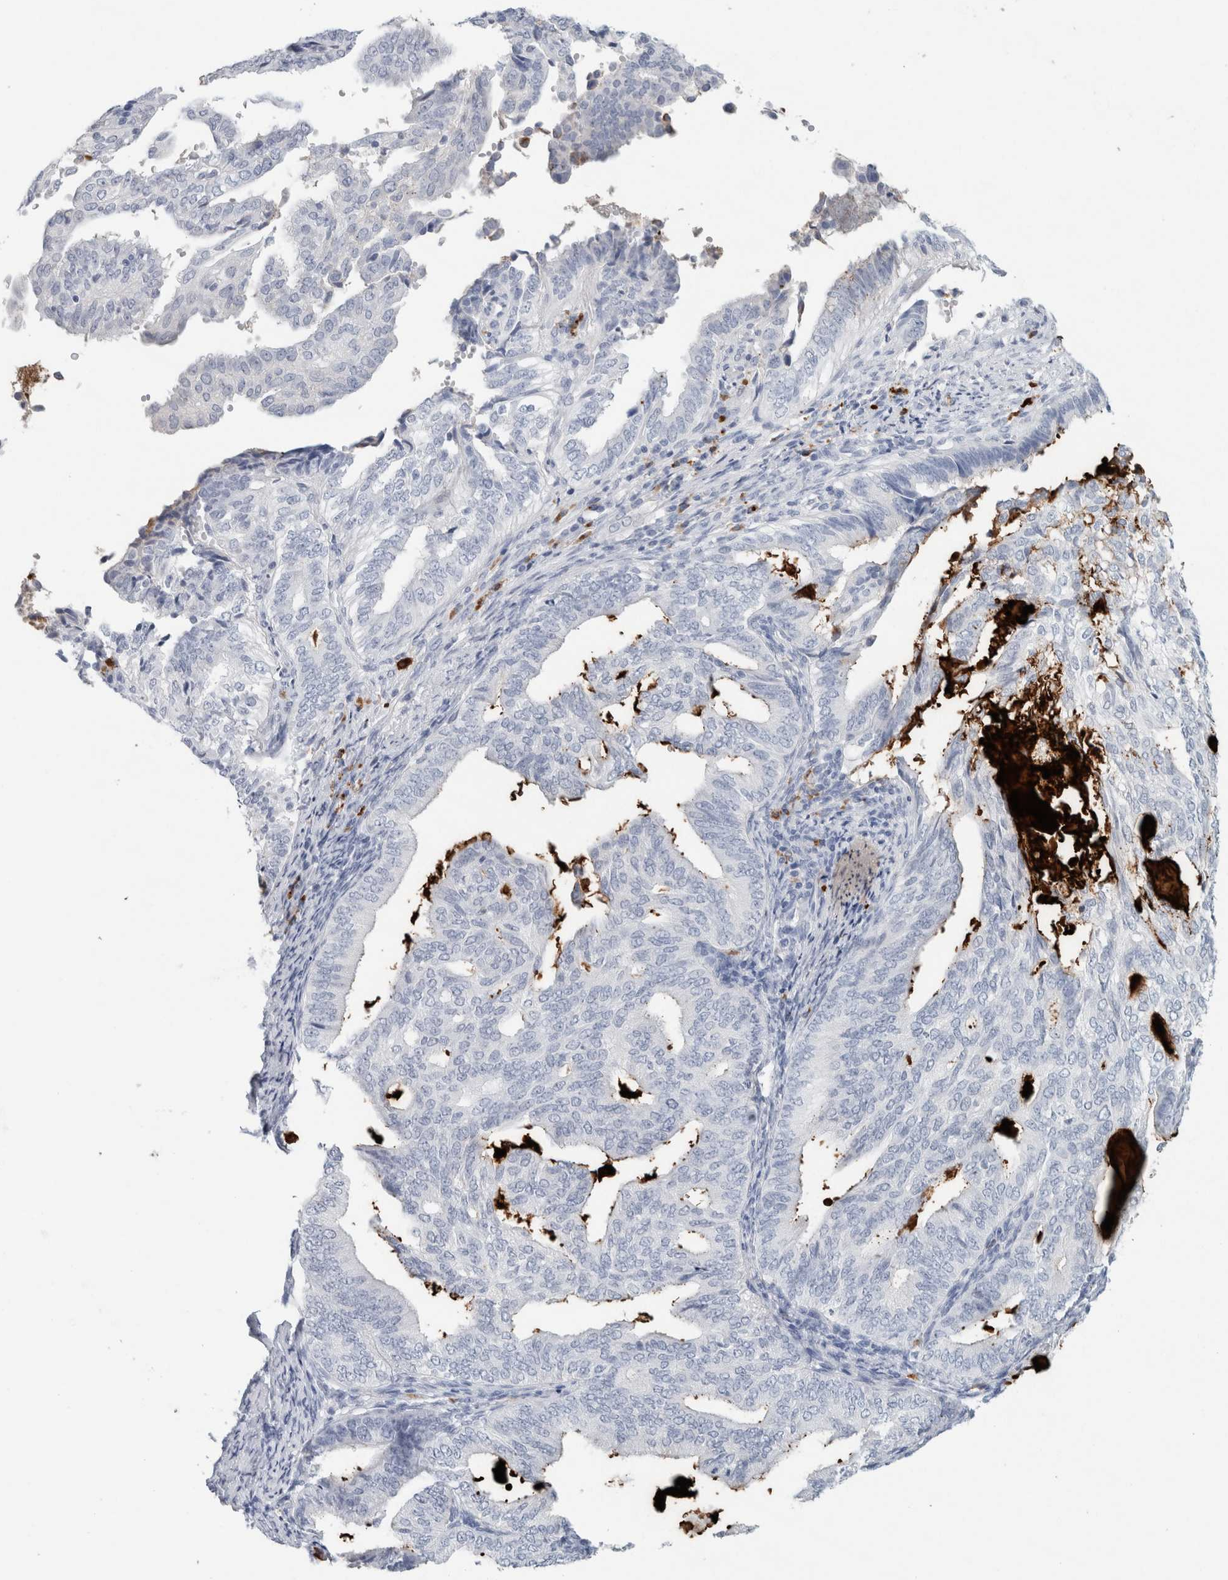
{"staining": {"intensity": "negative", "quantity": "none", "location": "none"}, "tissue": "endometrial cancer", "cell_type": "Tumor cells", "image_type": "cancer", "snomed": [{"axis": "morphology", "description": "Adenocarcinoma, NOS"}, {"axis": "topography", "description": "Endometrium"}], "caption": "Immunohistochemistry (IHC) of human endometrial adenocarcinoma displays no expression in tumor cells.", "gene": "IL6", "patient": {"sex": "female", "age": 58}}